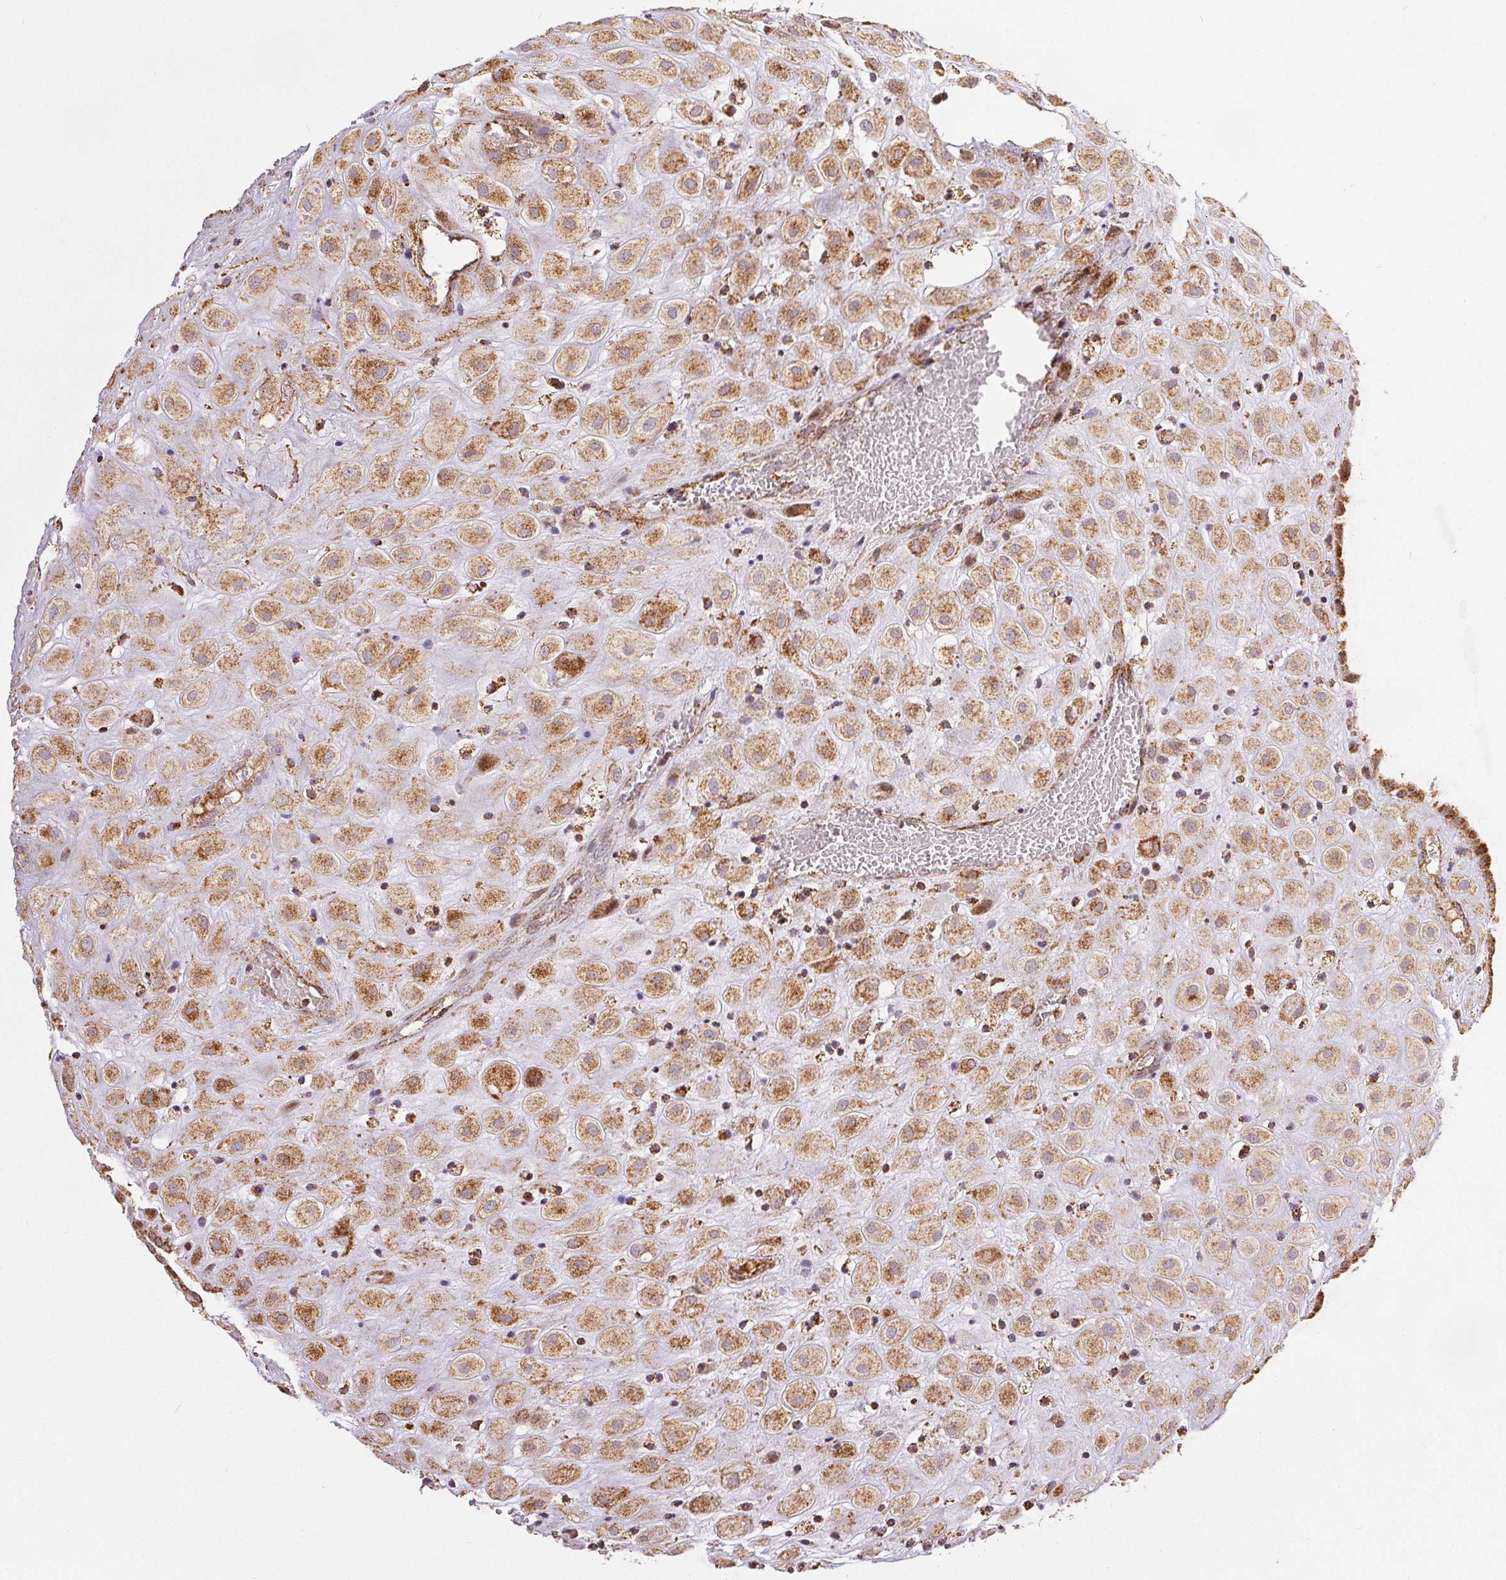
{"staining": {"intensity": "moderate", "quantity": ">75%", "location": "cytoplasmic/membranous"}, "tissue": "placenta", "cell_type": "Decidual cells", "image_type": "normal", "snomed": [{"axis": "morphology", "description": "Normal tissue, NOS"}, {"axis": "topography", "description": "Placenta"}], "caption": "A medium amount of moderate cytoplasmic/membranous expression is identified in approximately >75% of decidual cells in unremarkable placenta.", "gene": "SDHB", "patient": {"sex": "female", "age": 24}}